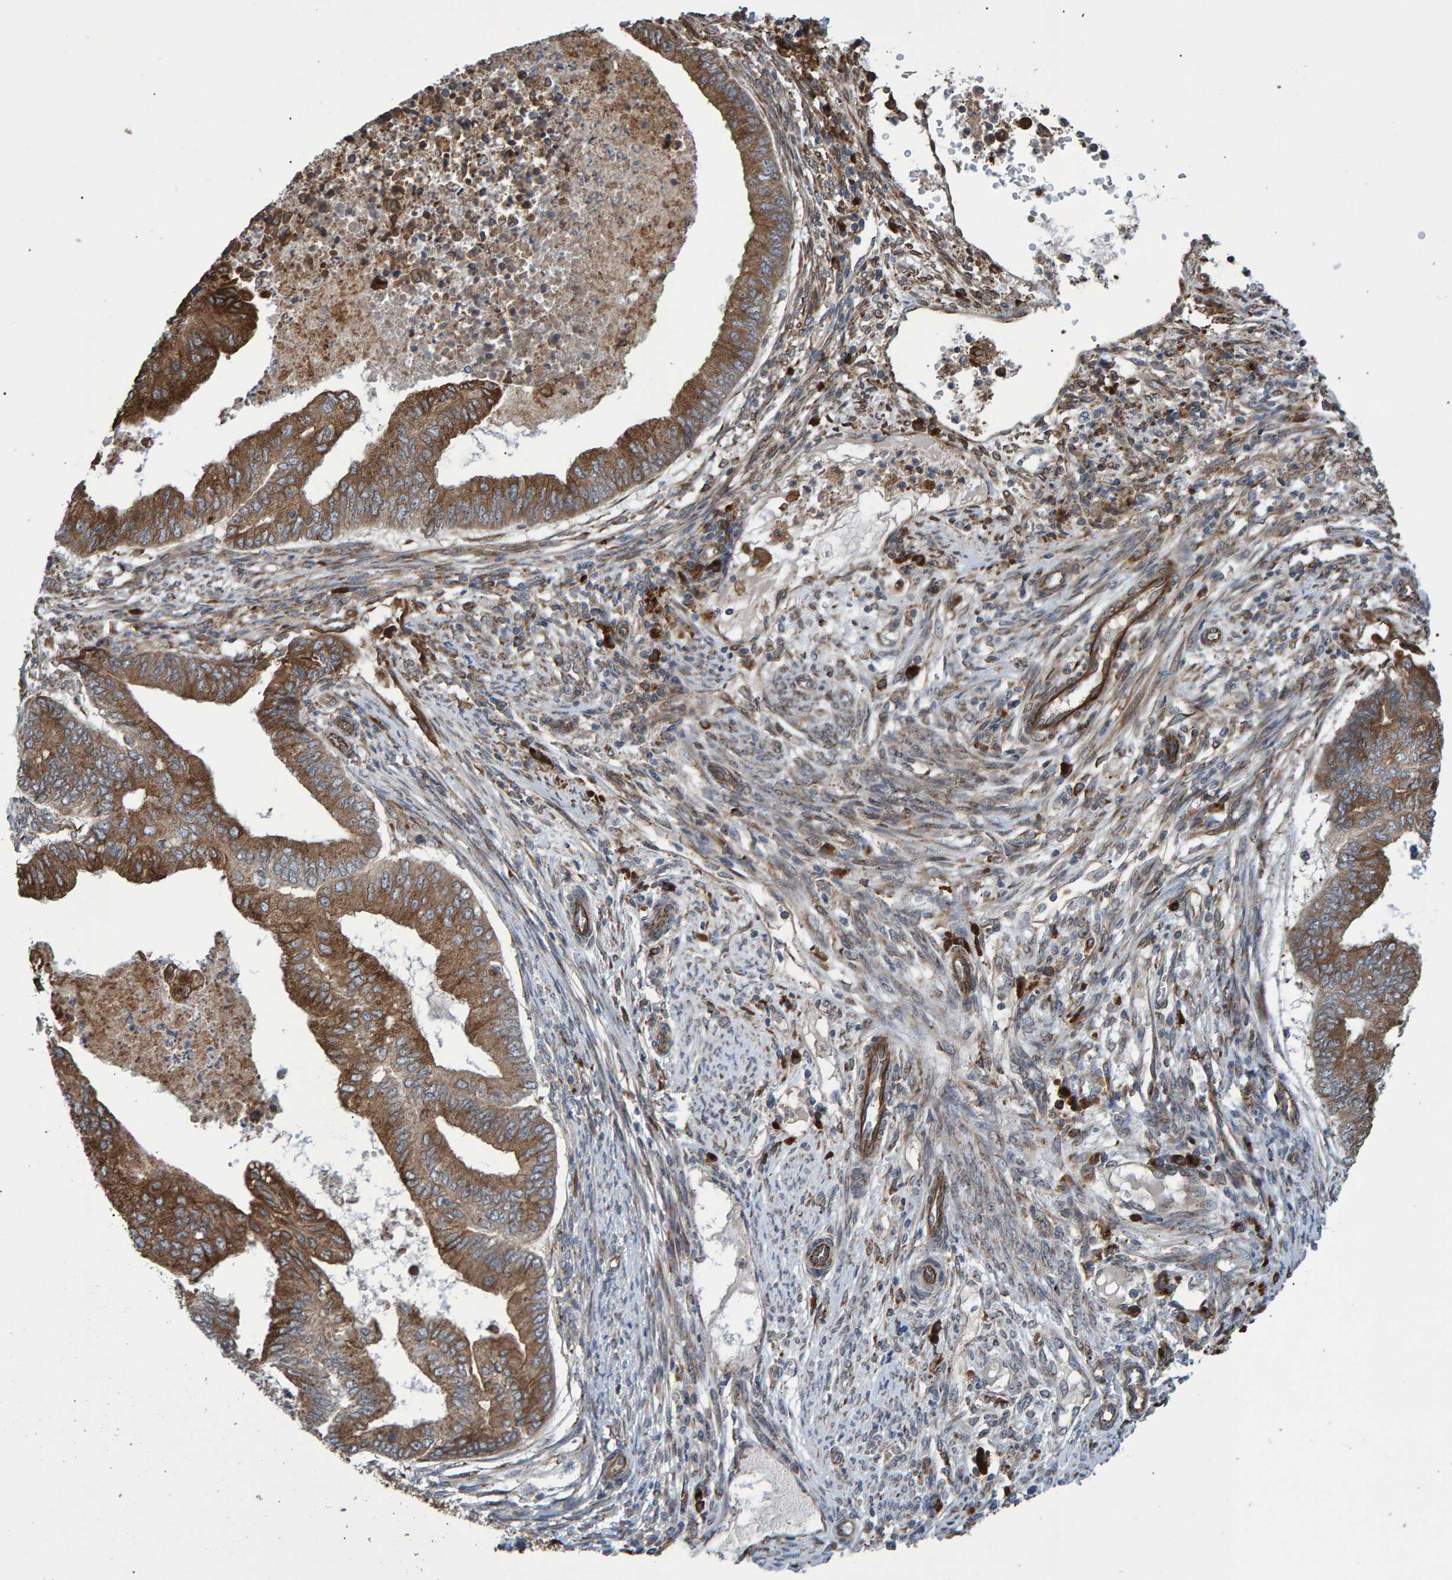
{"staining": {"intensity": "moderate", "quantity": ">75%", "location": "cytoplasmic/membranous"}, "tissue": "endometrial cancer", "cell_type": "Tumor cells", "image_type": "cancer", "snomed": [{"axis": "morphology", "description": "Polyp, NOS"}, {"axis": "morphology", "description": "Adenocarcinoma, NOS"}, {"axis": "morphology", "description": "Adenoma, NOS"}, {"axis": "topography", "description": "Endometrium"}], "caption": "This is an image of immunohistochemistry (IHC) staining of endometrial cancer (adenoma), which shows moderate expression in the cytoplasmic/membranous of tumor cells.", "gene": "FAM117A", "patient": {"sex": "female", "age": 79}}